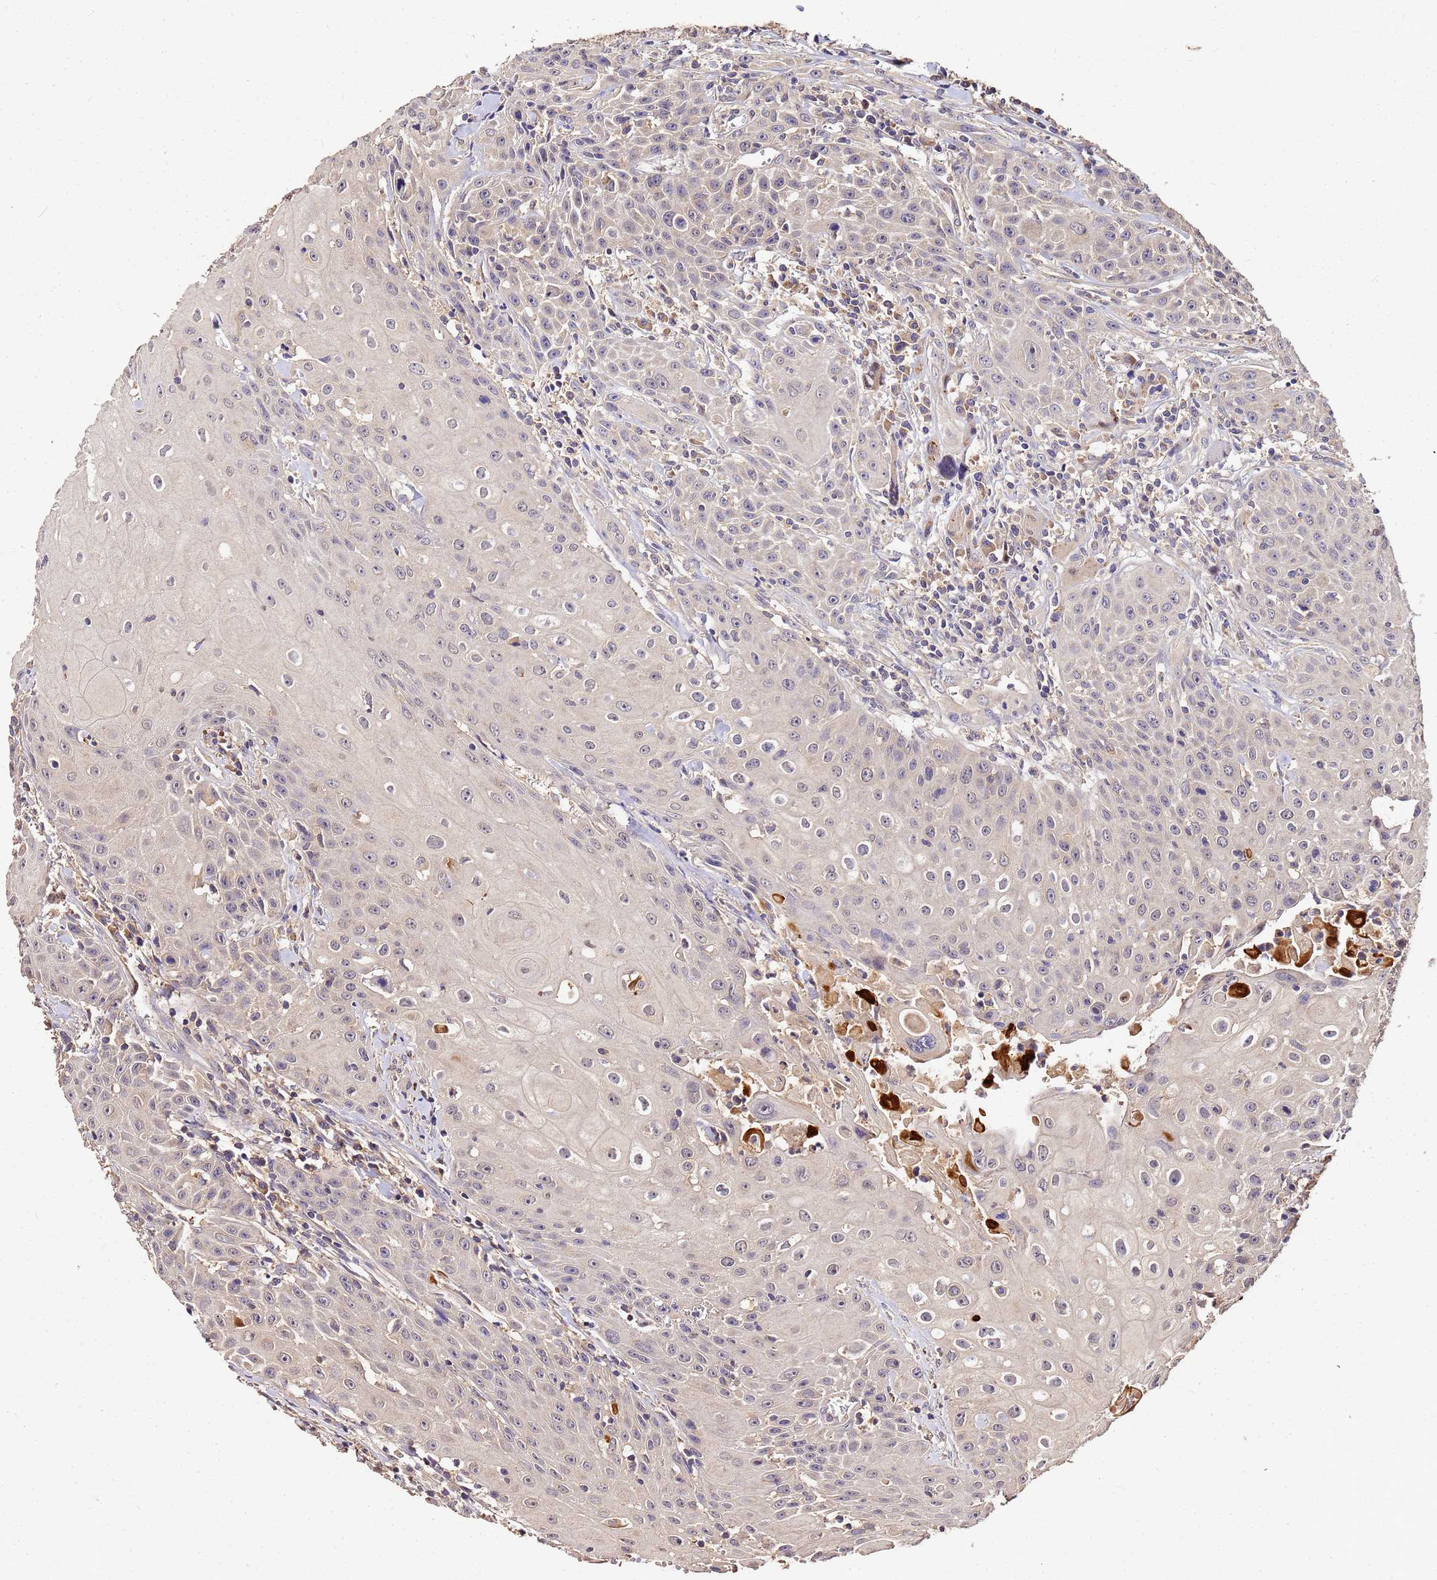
{"staining": {"intensity": "weak", "quantity": "<25%", "location": "cytoplasmic/membranous"}, "tissue": "head and neck cancer", "cell_type": "Tumor cells", "image_type": "cancer", "snomed": [{"axis": "morphology", "description": "Squamous cell carcinoma, NOS"}, {"axis": "topography", "description": "Oral tissue"}, {"axis": "topography", "description": "Head-Neck"}], "caption": "This photomicrograph is of head and neck cancer (squamous cell carcinoma) stained with immunohistochemistry (IHC) to label a protein in brown with the nuclei are counter-stained blue. There is no staining in tumor cells. (DAB IHC visualized using brightfield microscopy, high magnification).", "gene": "MTERF1", "patient": {"sex": "female", "age": 82}}